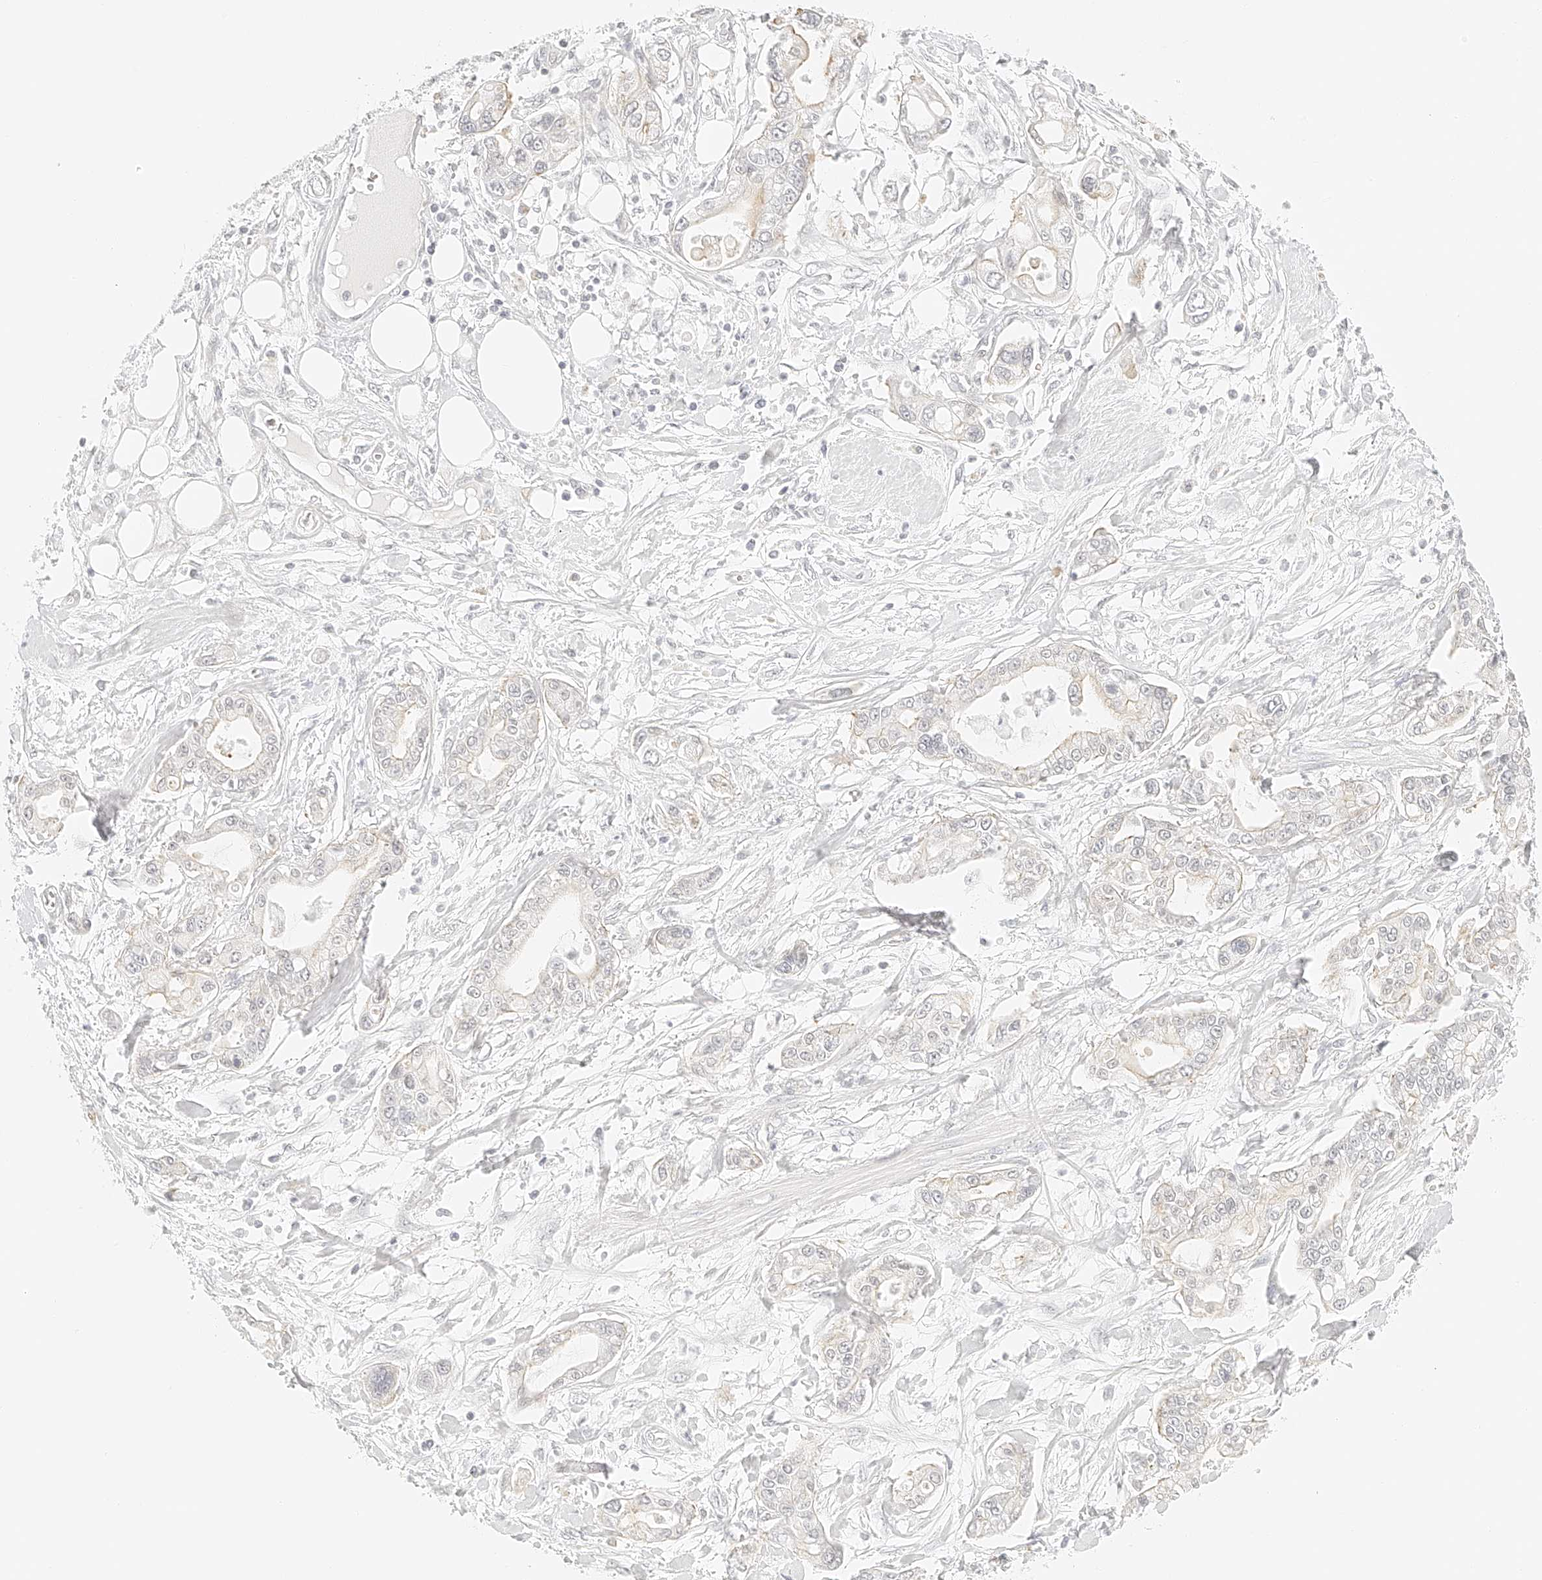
{"staining": {"intensity": "weak", "quantity": "<25%", "location": "cytoplasmic/membranous"}, "tissue": "pancreatic cancer", "cell_type": "Tumor cells", "image_type": "cancer", "snomed": [{"axis": "morphology", "description": "Adenocarcinoma, NOS"}, {"axis": "topography", "description": "Pancreas"}], "caption": "There is no significant expression in tumor cells of pancreatic adenocarcinoma.", "gene": "ZFP69", "patient": {"sex": "male", "age": 68}}